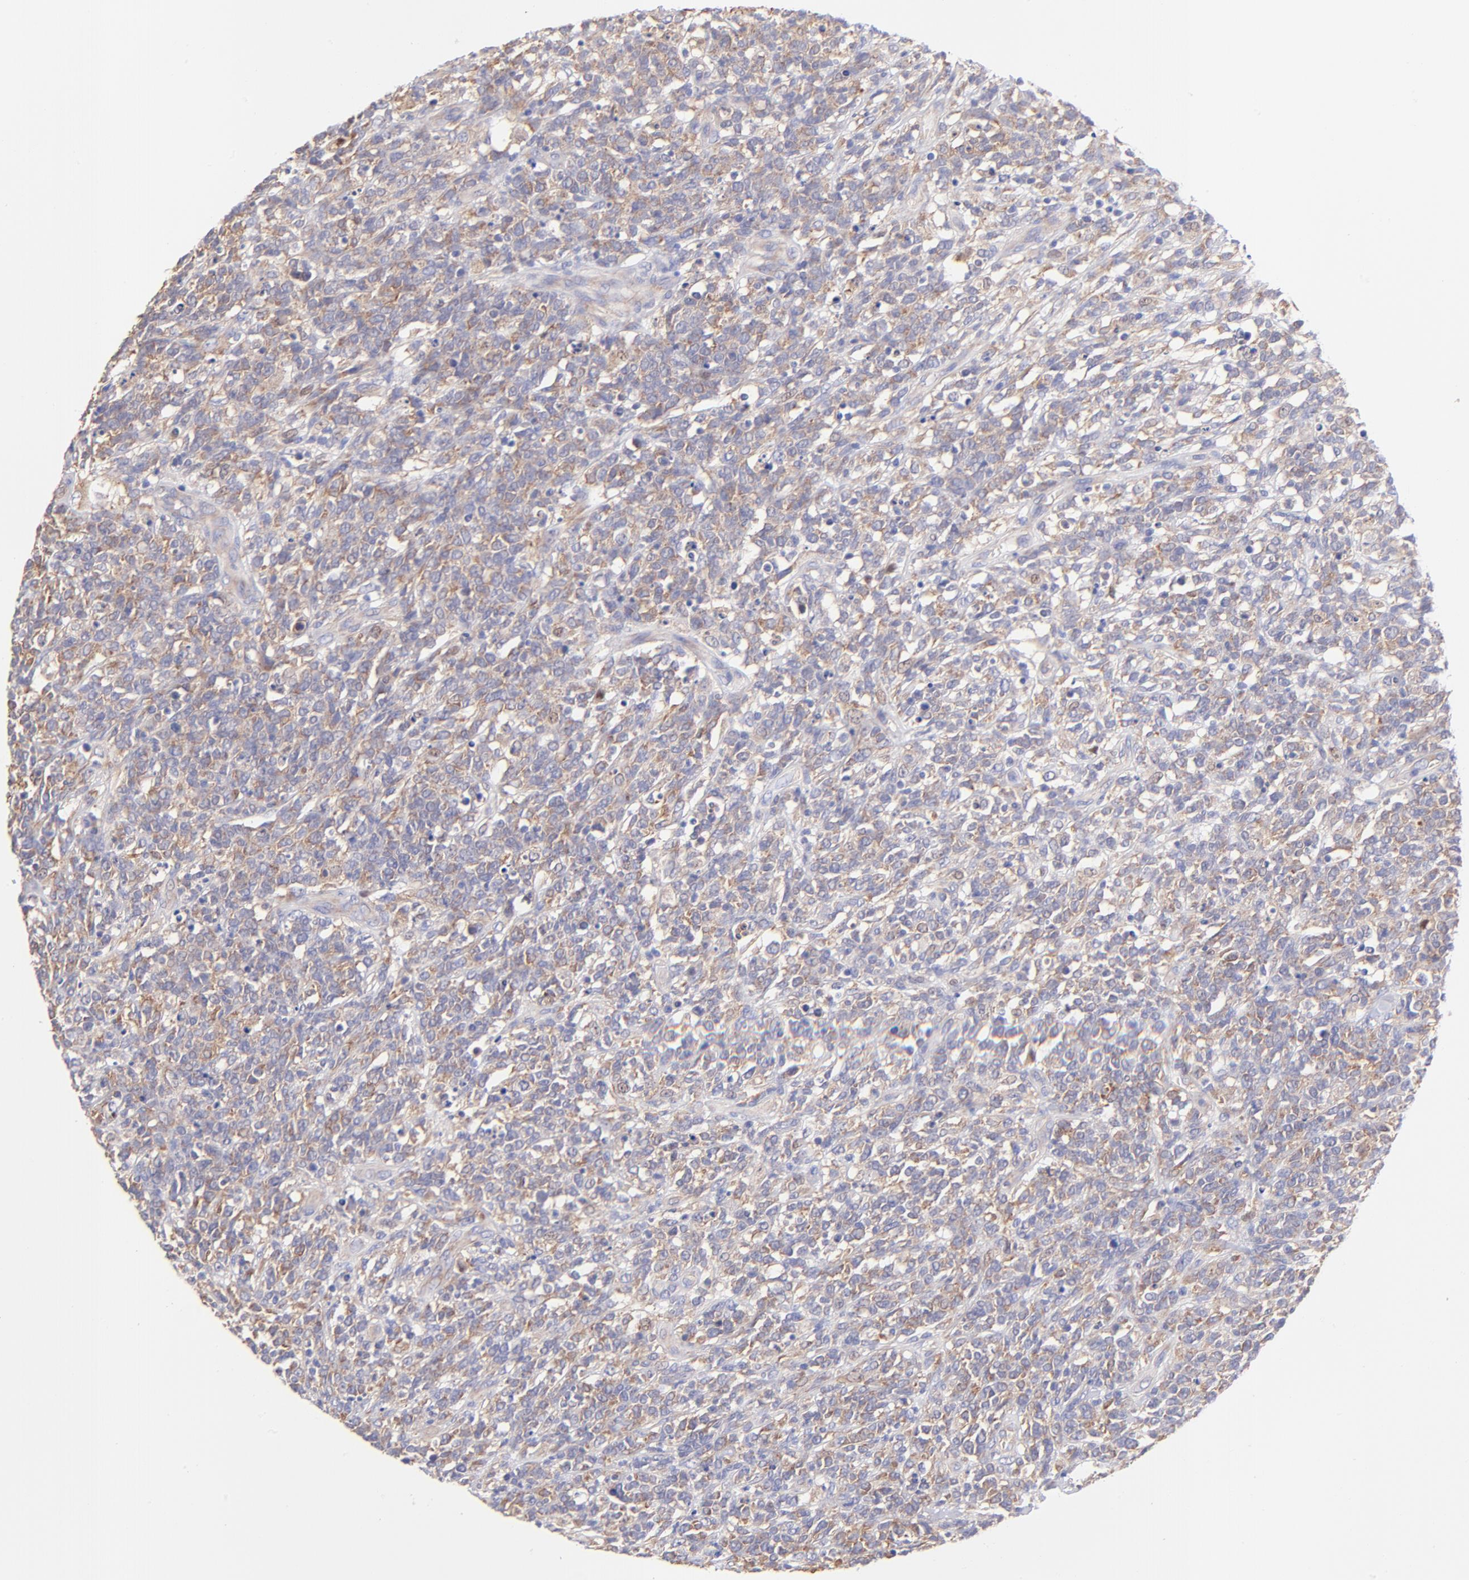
{"staining": {"intensity": "moderate", "quantity": "25%-75%", "location": "cytoplasmic/membranous"}, "tissue": "lymphoma", "cell_type": "Tumor cells", "image_type": "cancer", "snomed": [{"axis": "morphology", "description": "Malignant lymphoma, non-Hodgkin's type, High grade"}, {"axis": "topography", "description": "Lymph node"}], "caption": "A high-resolution micrograph shows immunohistochemistry (IHC) staining of malignant lymphoma, non-Hodgkin's type (high-grade), which exhibits moderate cytoplasmic/membranous positivity in approximately 25%-75% of tumor cells.", "gene": "RPL11", "patient": {"sex": "female", "age": 73}}